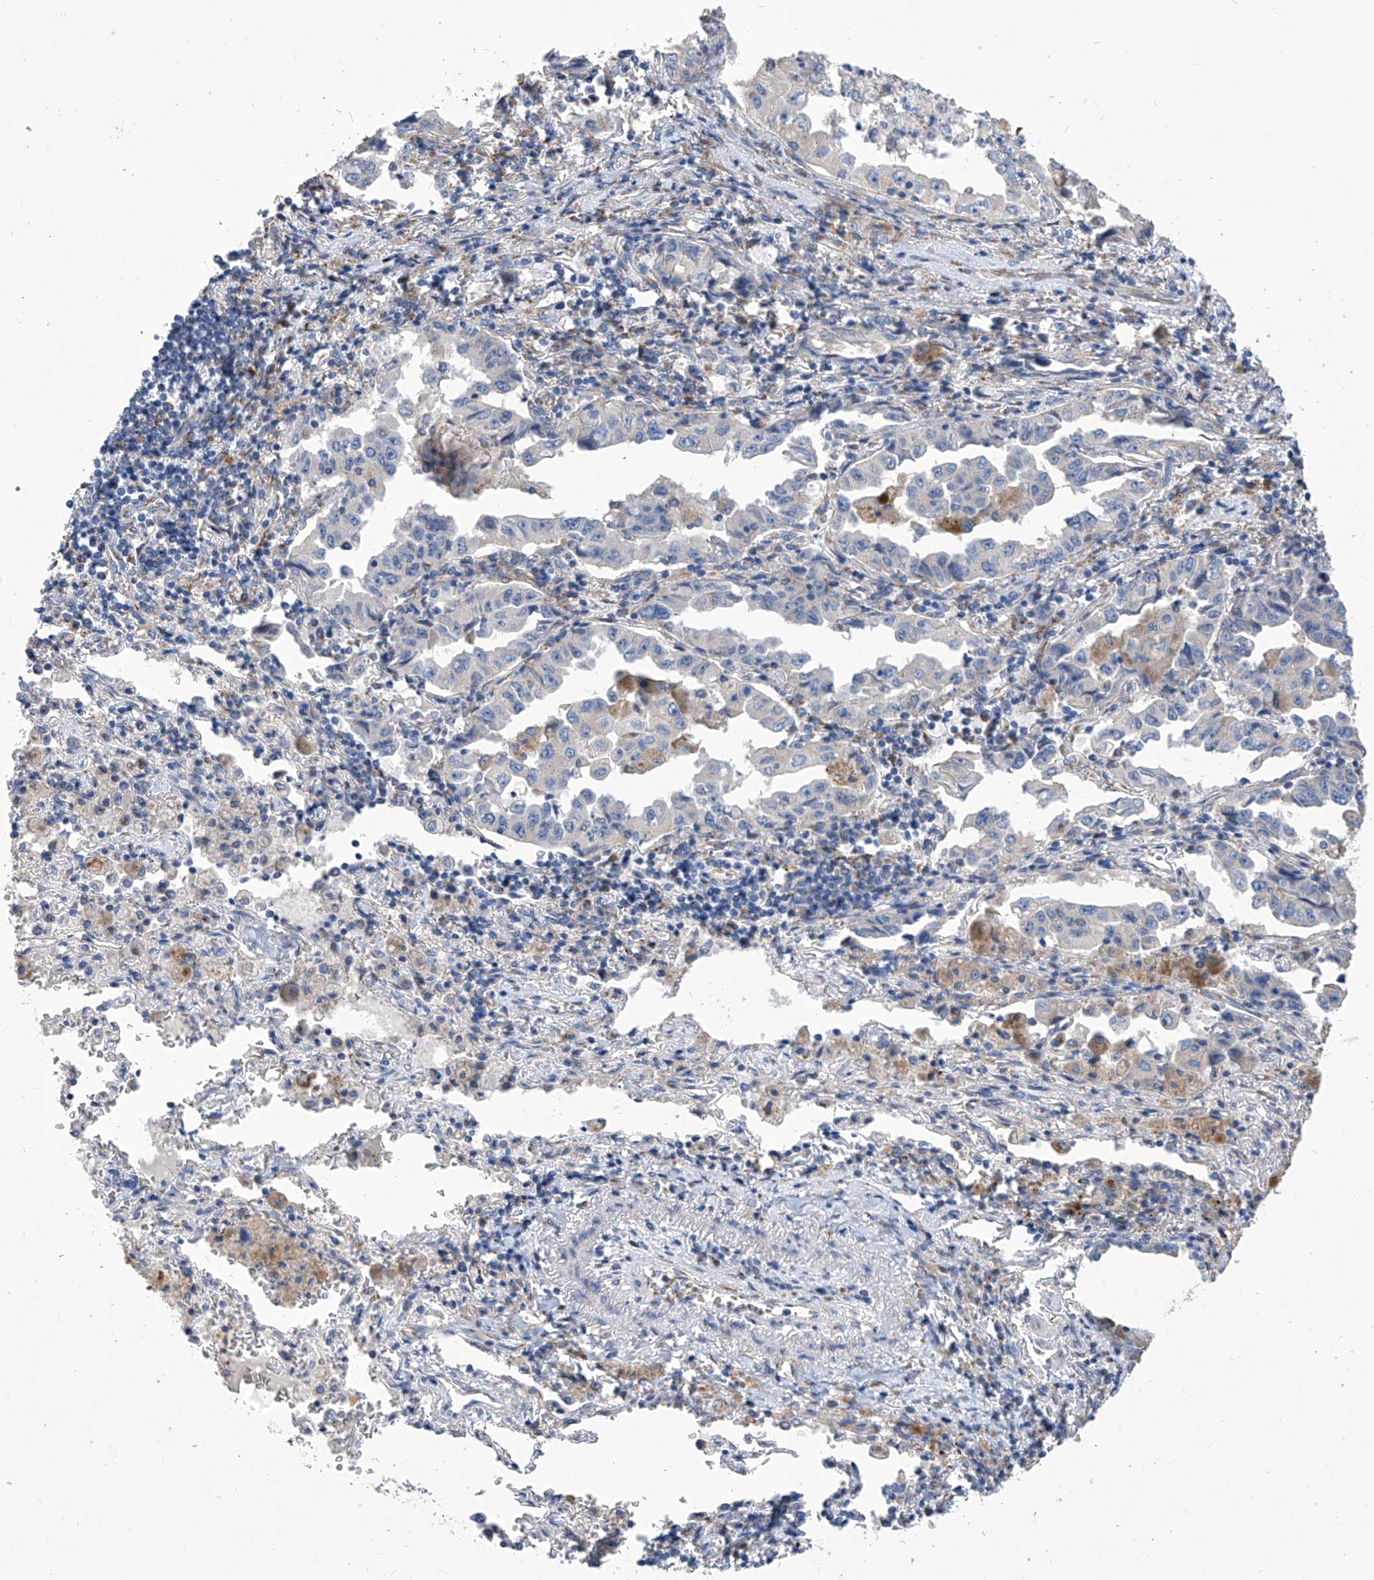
{"staining": {"intensity": "negative", "quantity": "none", "location": "none"}, "tissue": "lung cancer", "cell_type": "Tumor cells", "image_type": "cancer", "snomed": [{"axis": "morphology", "description": "Adenocarcinoma, NOS"}, {"axis": "topography", "description": "Lung"}], "caption": "The photomicrograph displays no staining of tumor cells in lung cancer.", "gene": "TJAP1", "patient": {"sex": "female", "age": 51}}